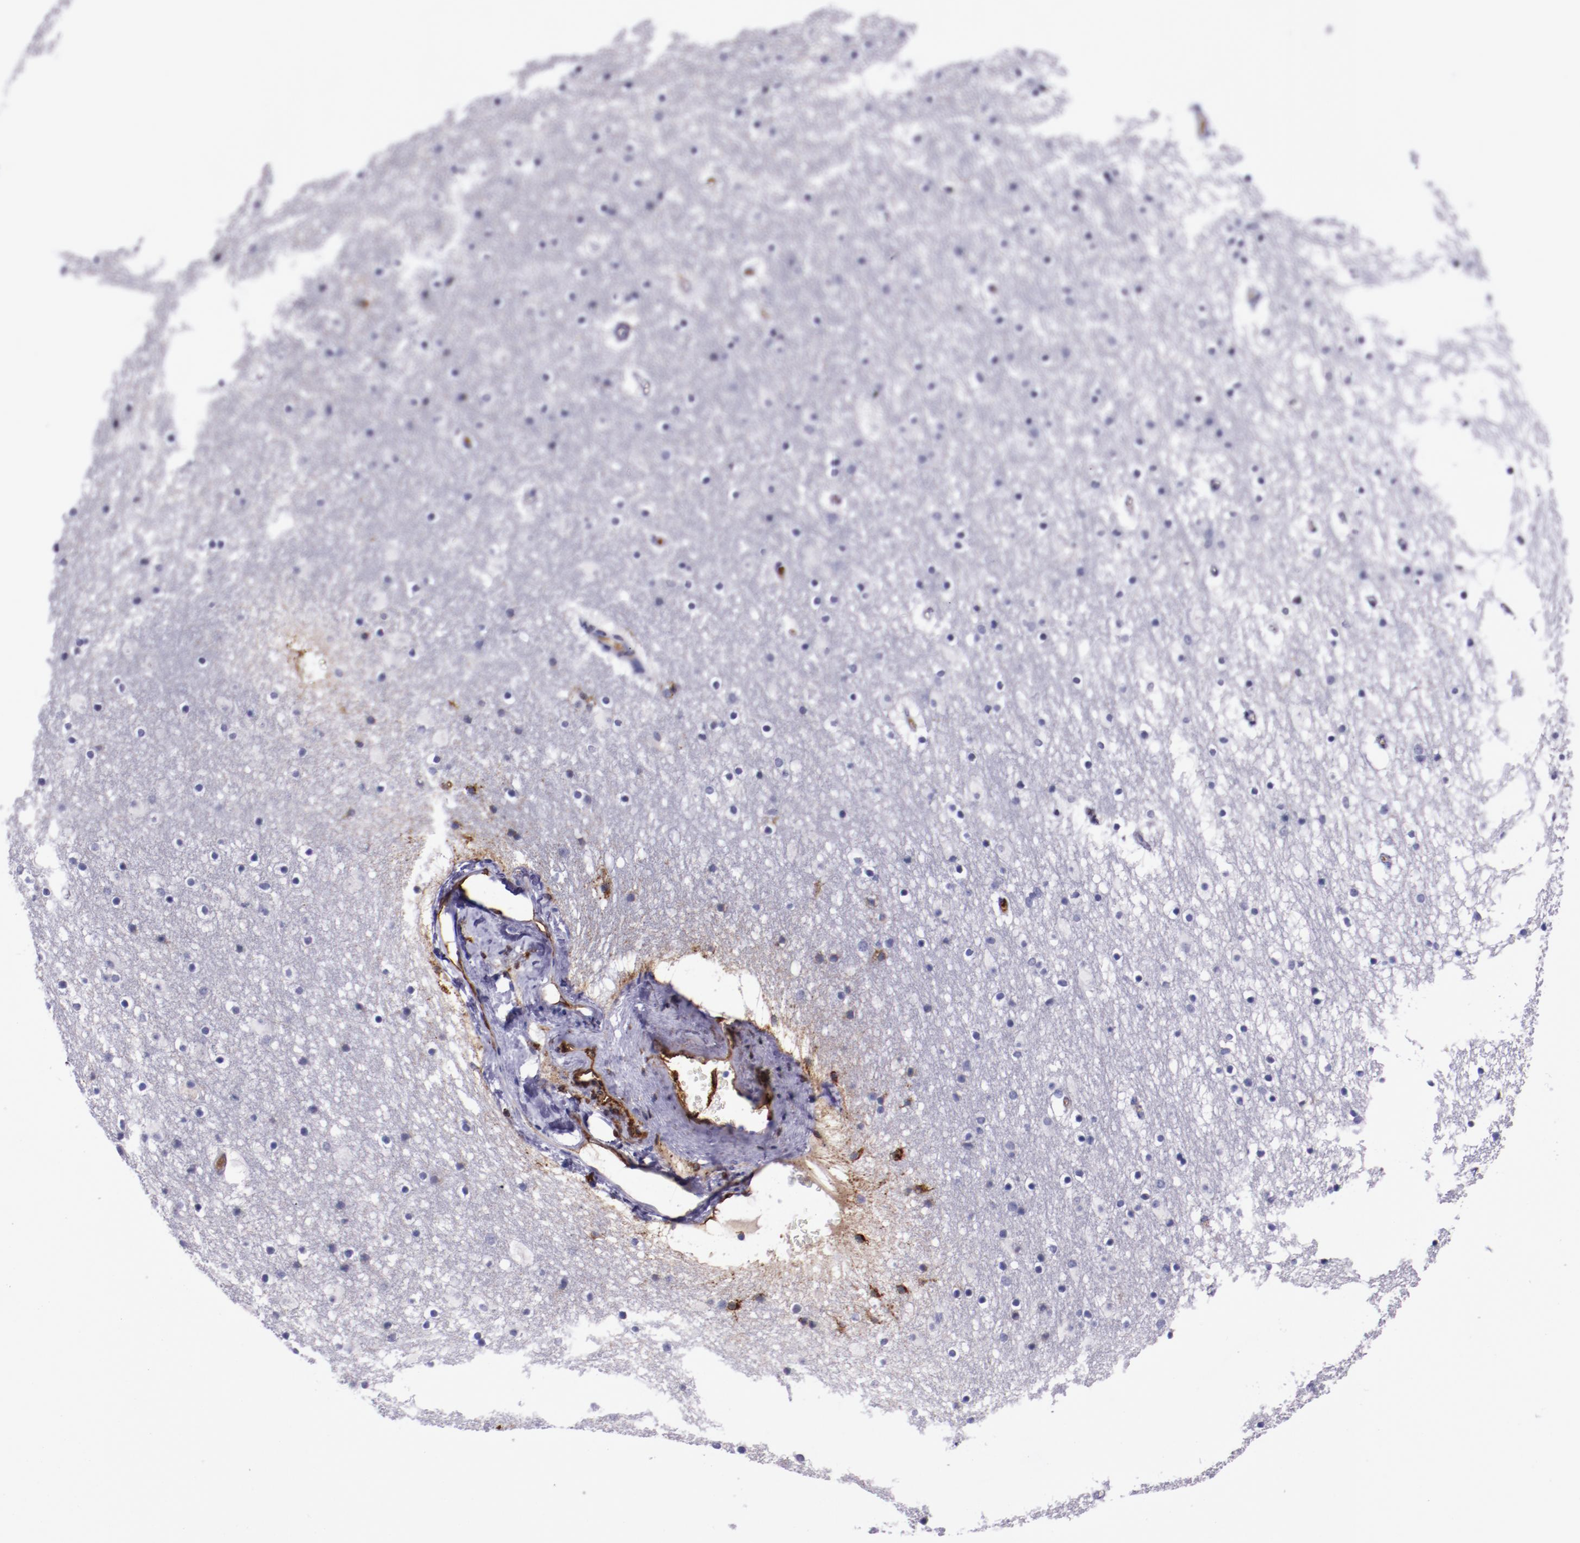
{"staining": {"intensity": "negative", "quantity": "none", "location": "none"}, "tissue": "caudate", "cell_type": "Glial cells", "image_type": "normal", "snomed": [{"axis": "morphology", "description": "Normal tissue, NOS"}, {"axis": "topography", "description": "Lateral ventricle wall"}], "caption": "Glial cells show no significant protein staining in benign caudate. (DAB immunohistochemistry (IHC) with hematoxylin counter stain).", "gene": "APOH", "patient": {"sex": "male", "age": 45}}